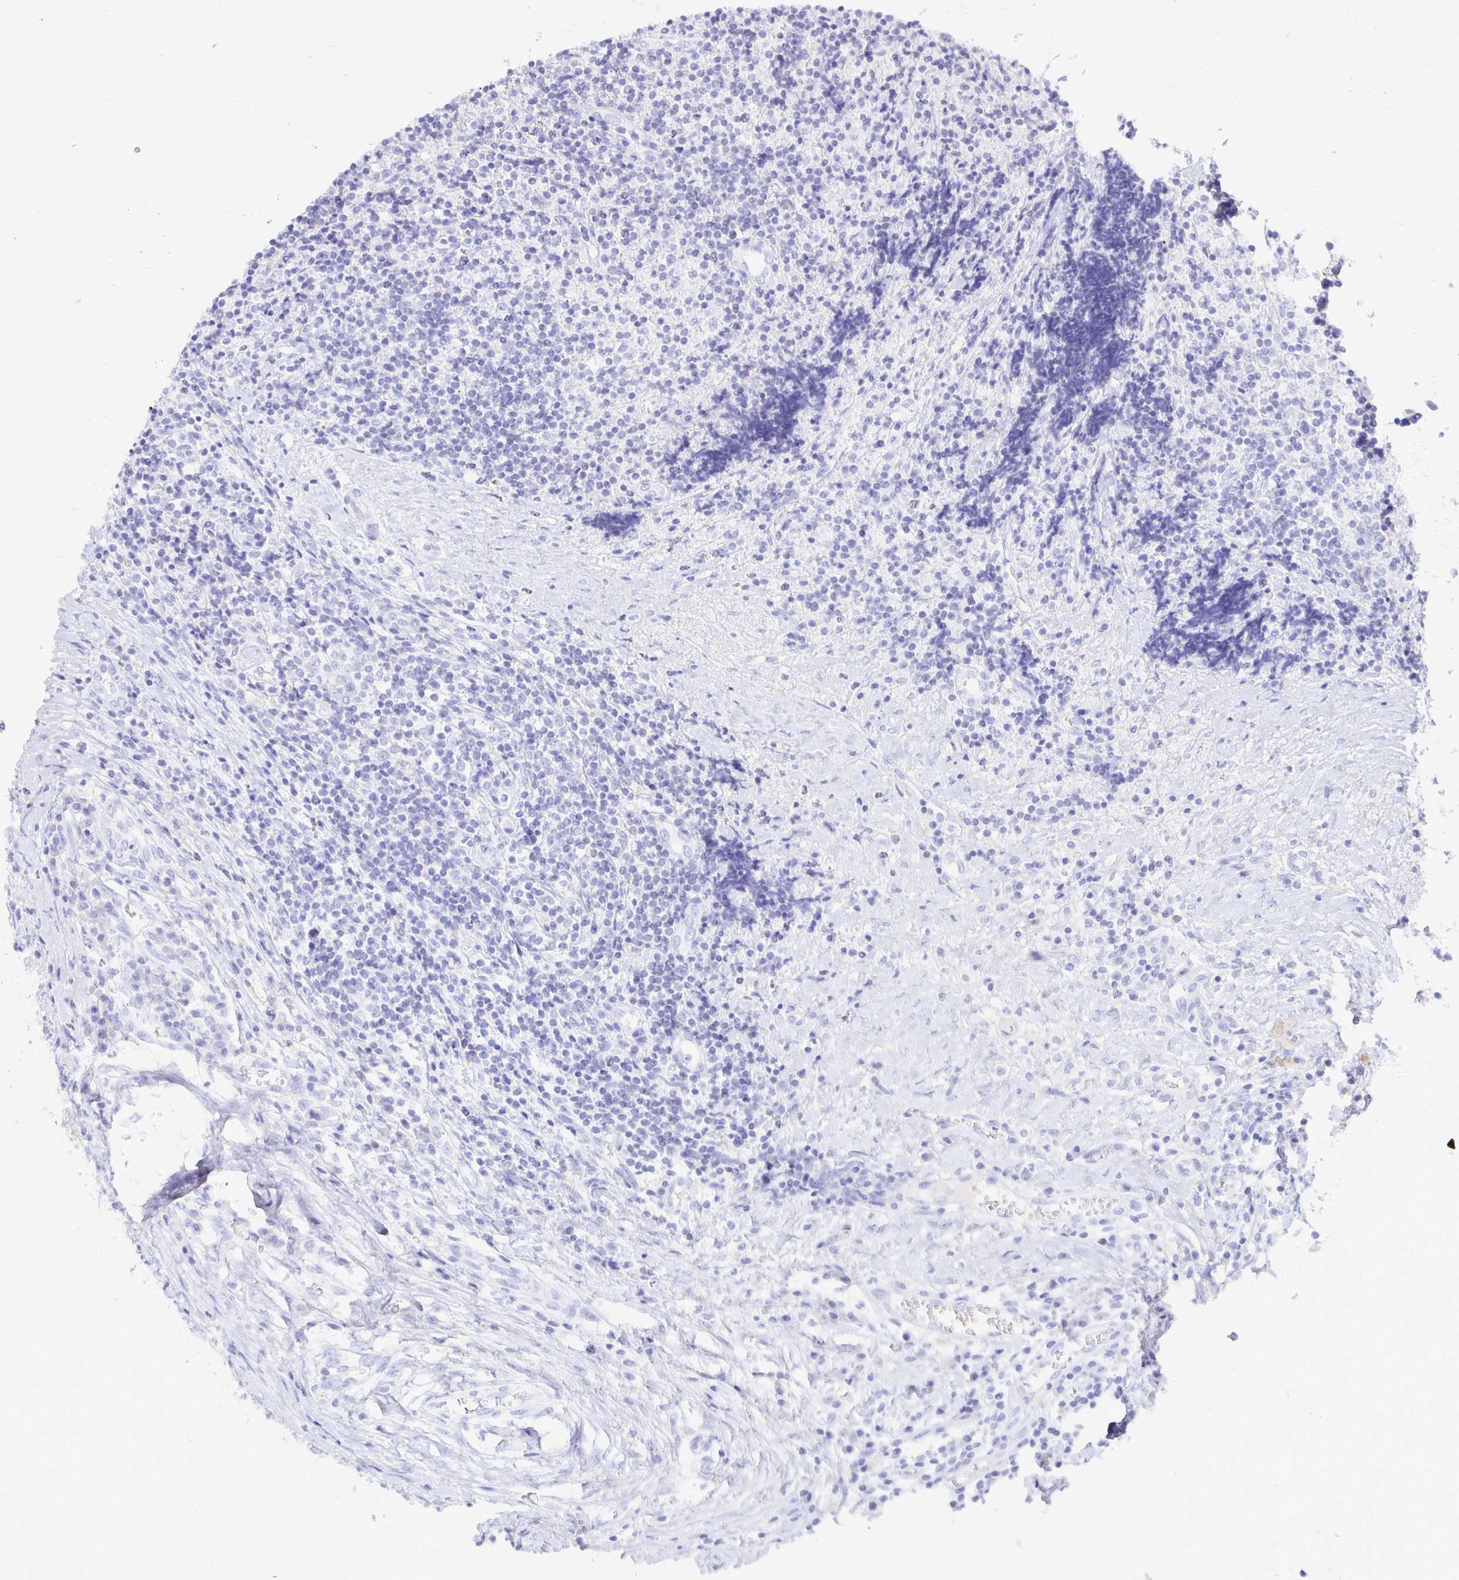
{"staining": {"intensity": "negative", "quantity": "none", "location": "none"}, "tissue": "lymphoma", "cell_type": "Tumor cells", "image_type": "cancer", "snomed": [{"axis": "morphology", "description": "Hodgkin's disease, NOS"}, {"axis": "topography", "description": "Thymus, NOS"}], "caption": "Tumor cells are negative for brown protein staining in Hodgkin's disease.", "gene": "UMOD", "patient": {"sex": "female", "age": 17}}